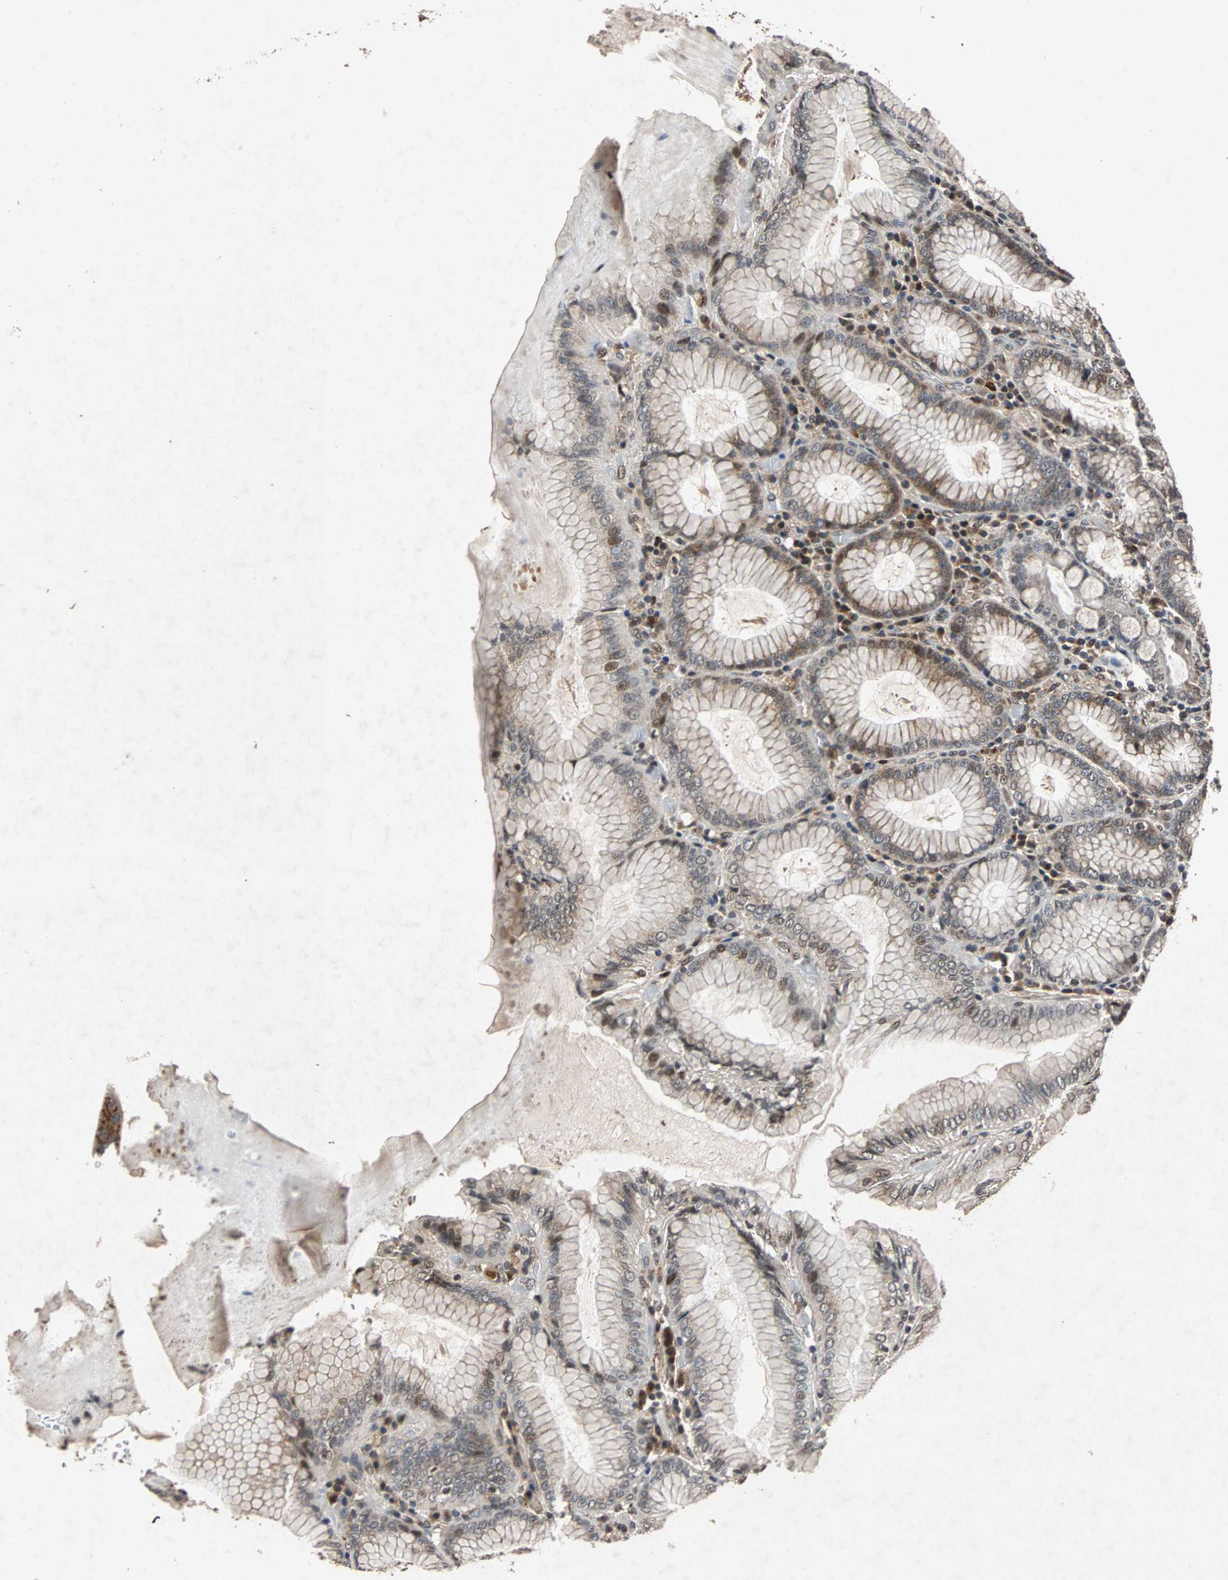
{"staining": {"intensity": "strong", "quantity": ">75%", "location": "cytoplasmic/membranous,nuclear"}, "tissue": "stomach", "cell_type": "Glandular cells", "image_type": "normal", "snomed": [{"axis": "morphology", "description": "Normal tissue, NOS"}, {"axis": "topography", "description": "Stomach, lower"}], "caption": "Approximately >75% of glandular cells in normal stomach reveal strong cytoplasmic/membranous,nuclear protein staining as visualized by brown immunohistochemical staining.", "gene": "USP31", "patient": {"sex": "female", "age": 76}}